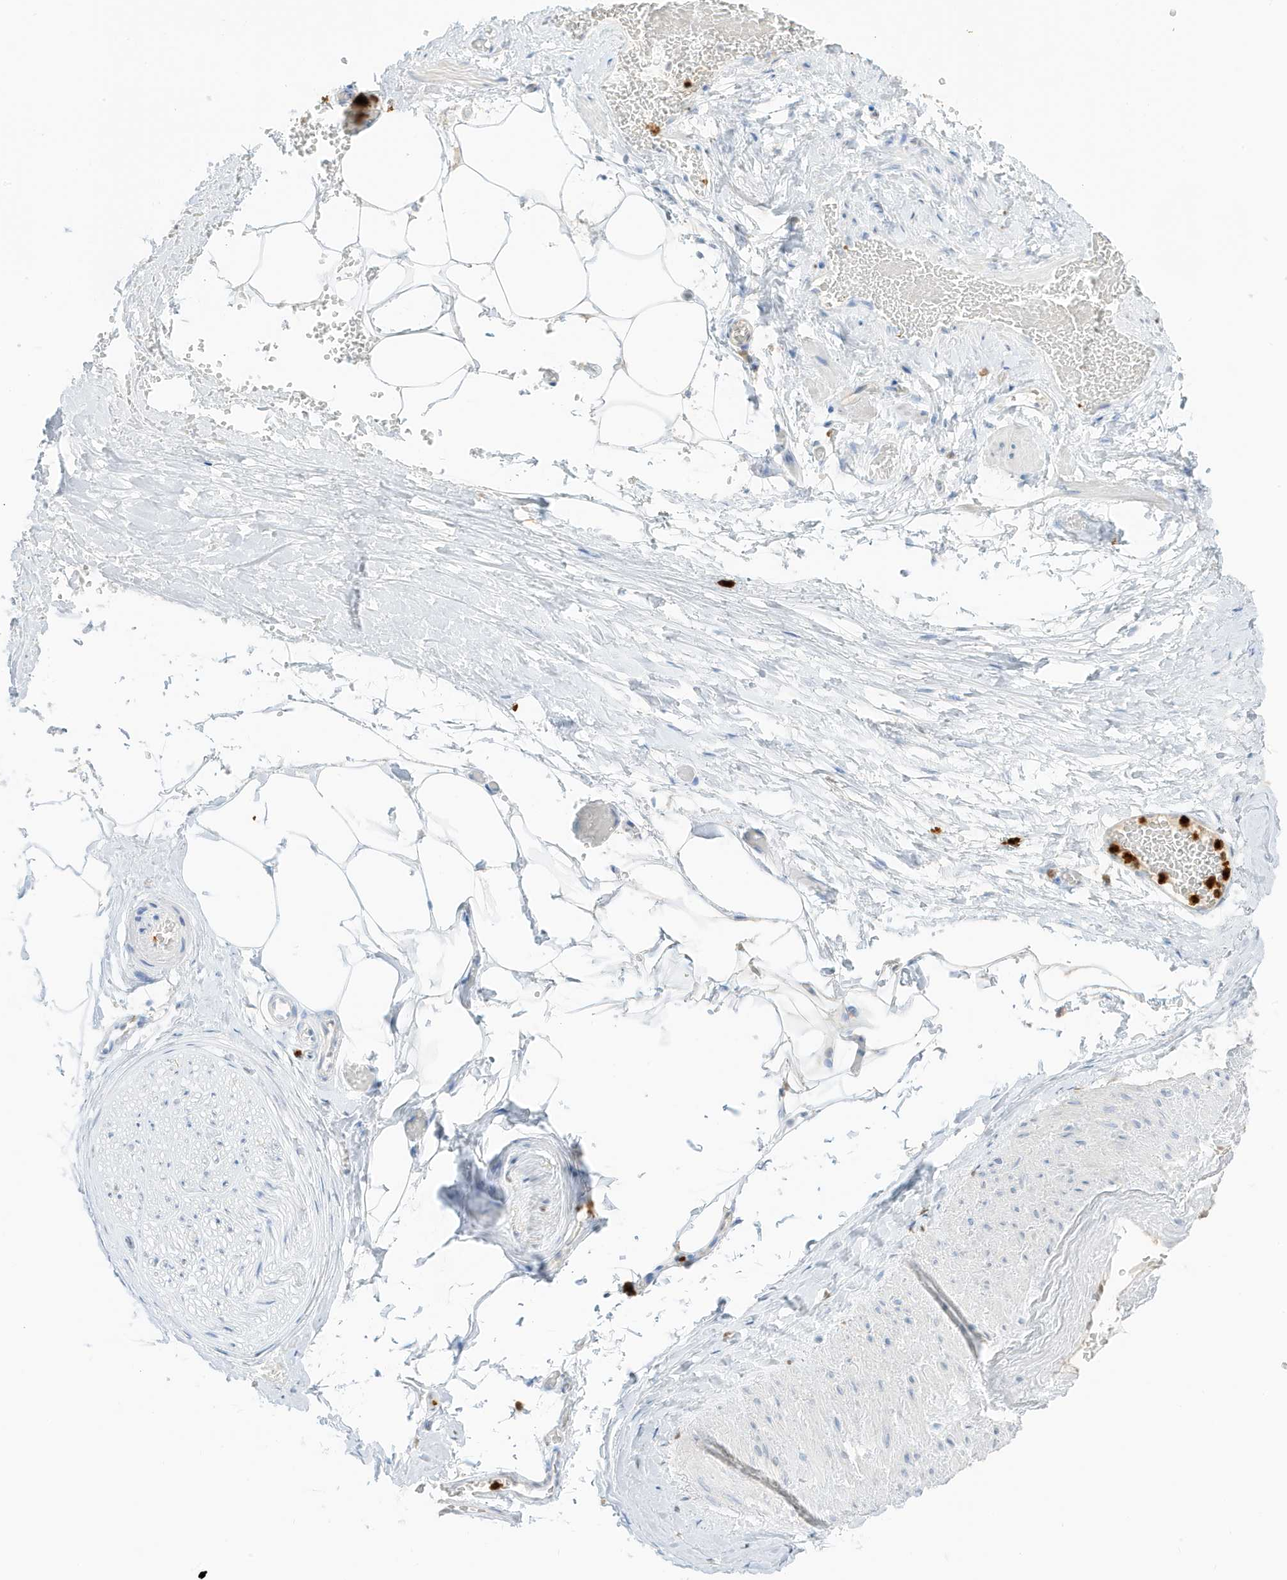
{"staining": {"intensity": "negative", "quantity": "none", "location": "none"}, "tissue": "adipose tissue", "cell_type": "Adipocytes", "image_type": "normal", "snomed": [{"axis": "morphology", "description": "Normal tissue, NOS"}, {"axis": "morphology", "description": "Adenocarcinoma, Low grade"}, {"axis": "topography", "description": "Prostate"}, {"axis": "topography", "description": "Peripheral nerve tissue"}], "caption": "The photomicrograph reveals no significant expression in adipocytes of adipose tissue.", "gene": "GCA", "patient": {"sex": "male", "age": 63}}